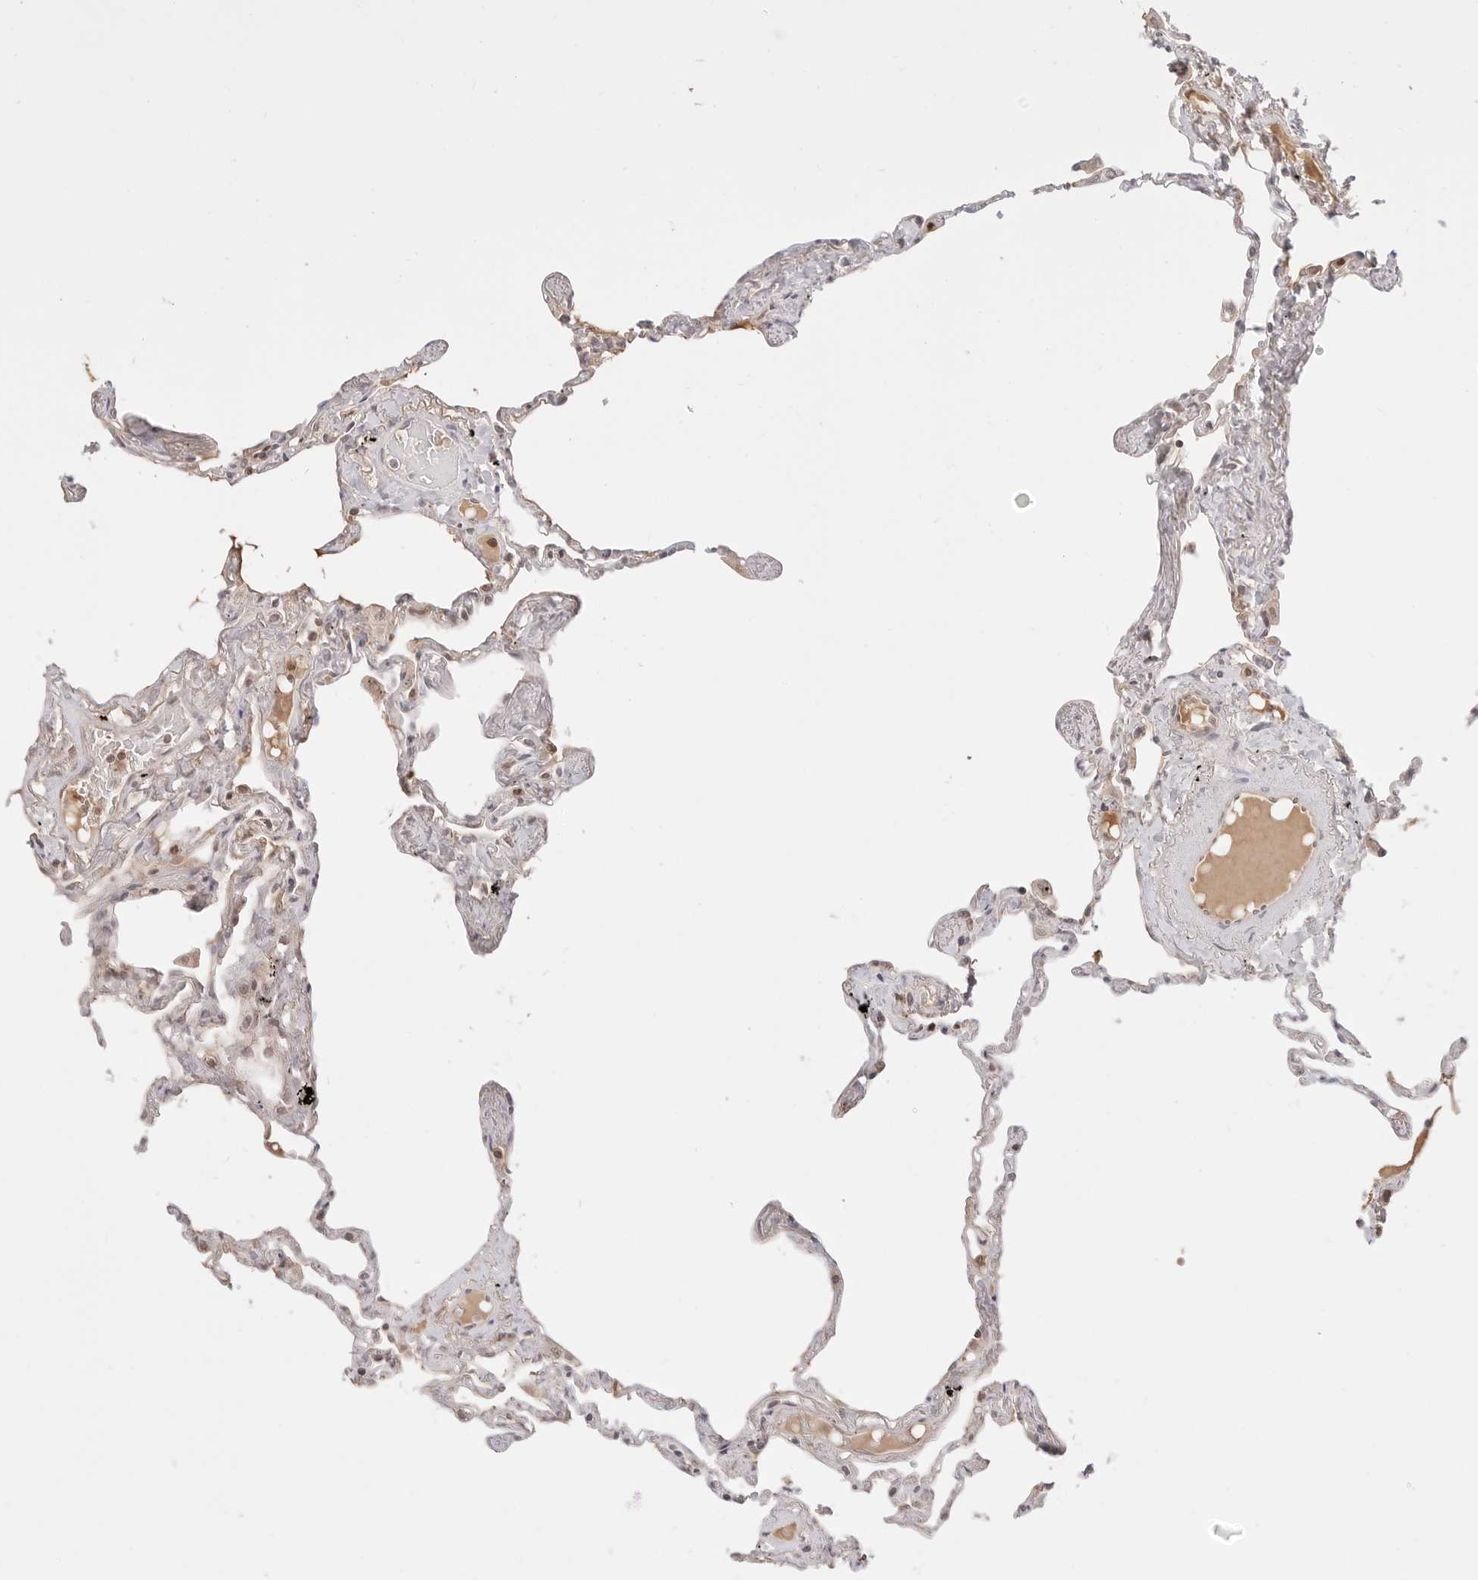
{"staining": {"intensity": "moderate", "quantity": "<25%", "location": "cytoplasmic/membranous,nuclear"}, "tissue": "lung", "cell_type": "Alveolar cells", "image_type": "normal", "snomed": [{"axis": "morphology", "description": "Normal tissue, NOS"}, {"axis": "topography", "description": "Lung"}], "caption": "Protein analysis of normal lung demonstrates moderate cytoplasmic/membranous,nuclear expression in about <25% of alveolar cells. The protein of interest is shown in brown color, while the nuclei are stained blue.", "gene": "RPS6KL1", "patient": {"sex": "female", "age": 67}}